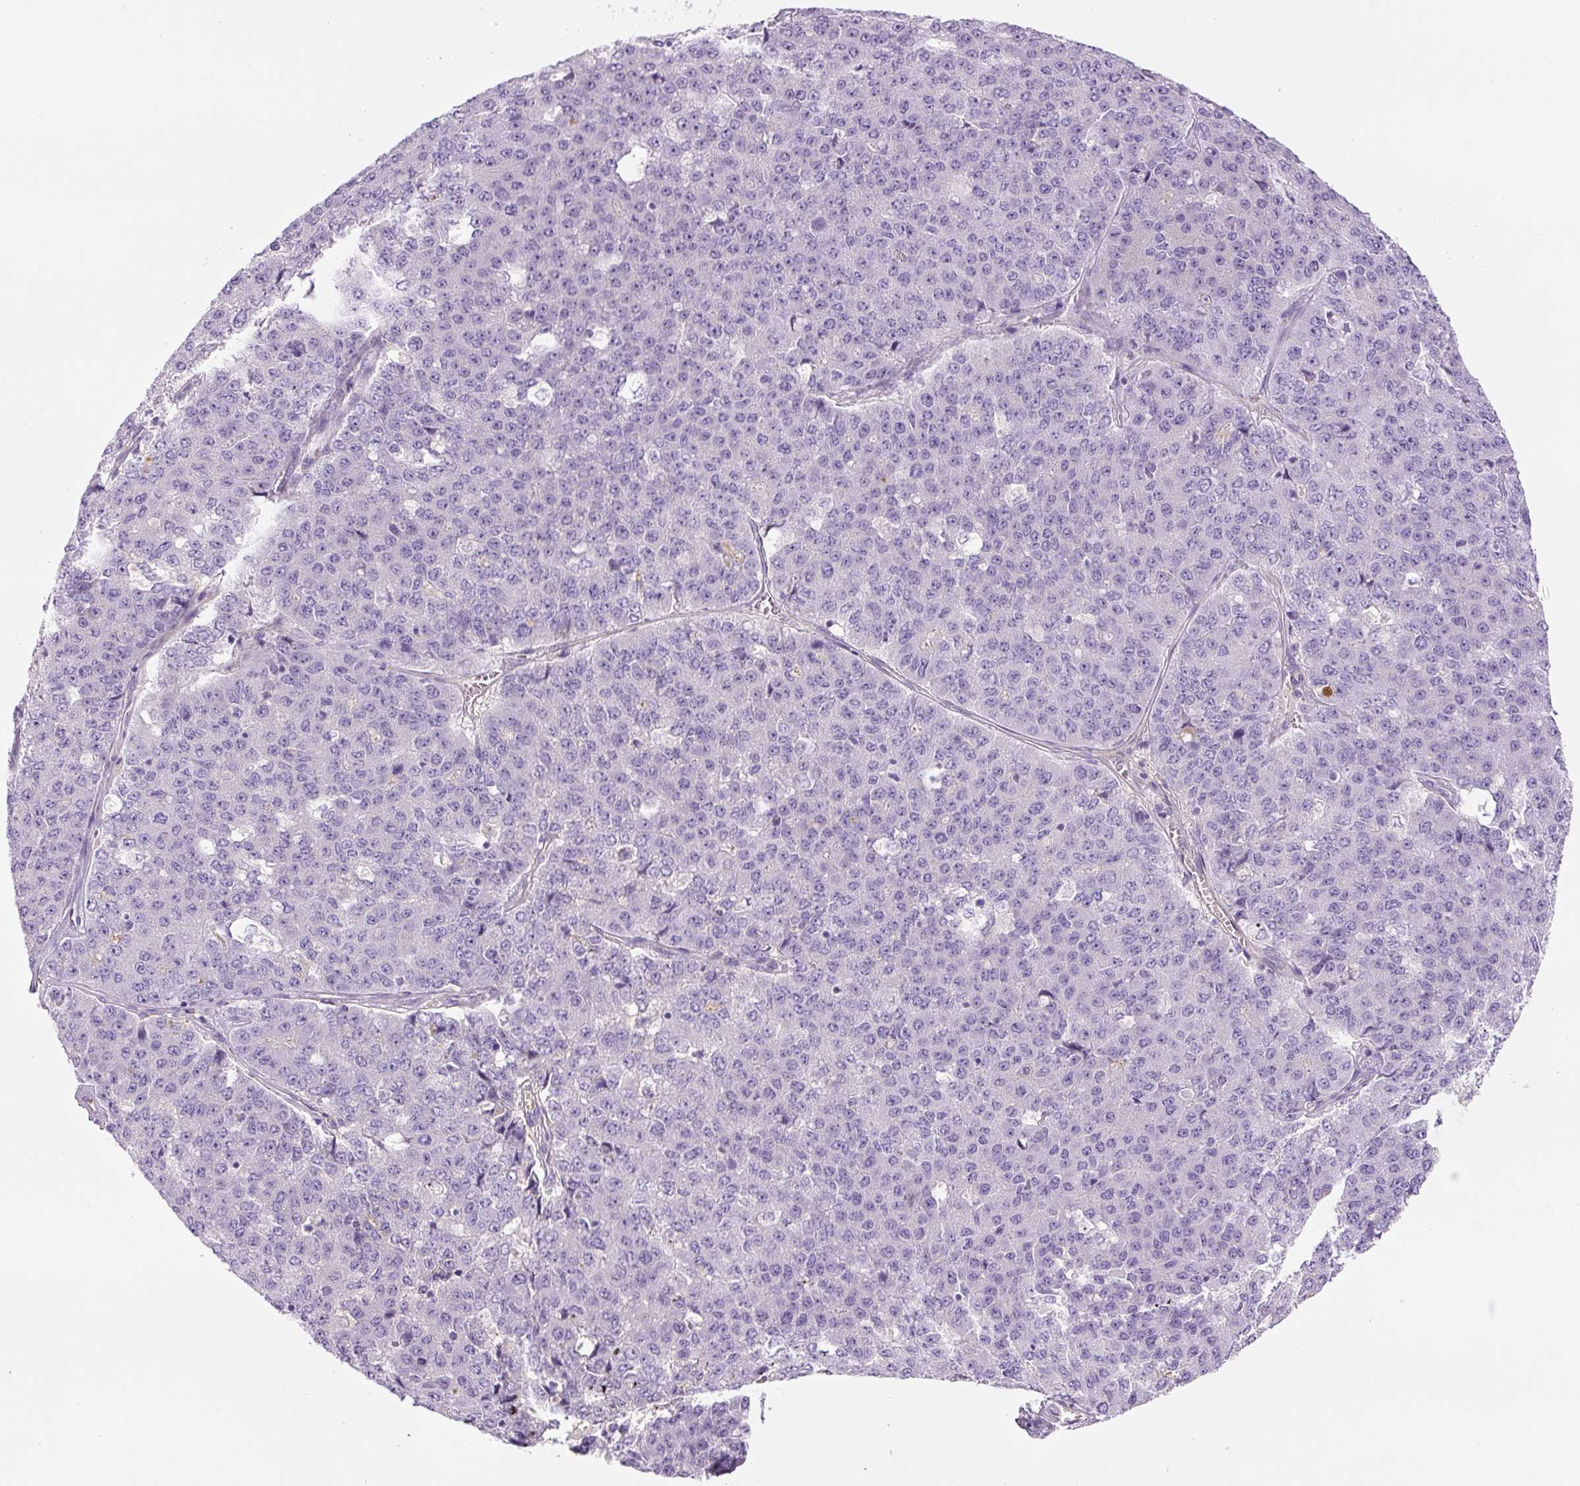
{"staining": {"intensity": "negative", "quantity": "none", "location": "none"}, "tissue": "pancreatic cancer", "cell_type": "Tumor cells", "image_type": "cancer", "snomed": [{"axis": "morphology", "description": "Adenocarcinoma, NOS"}, {"axis": "topography", "description": "Pancreas"}], "caption": "There is no significant positivity in tumor cells of adenocarcinoma (pancreatic).", "gene": "RSPO4", "patient": {"sex": "male", "age": 50}}